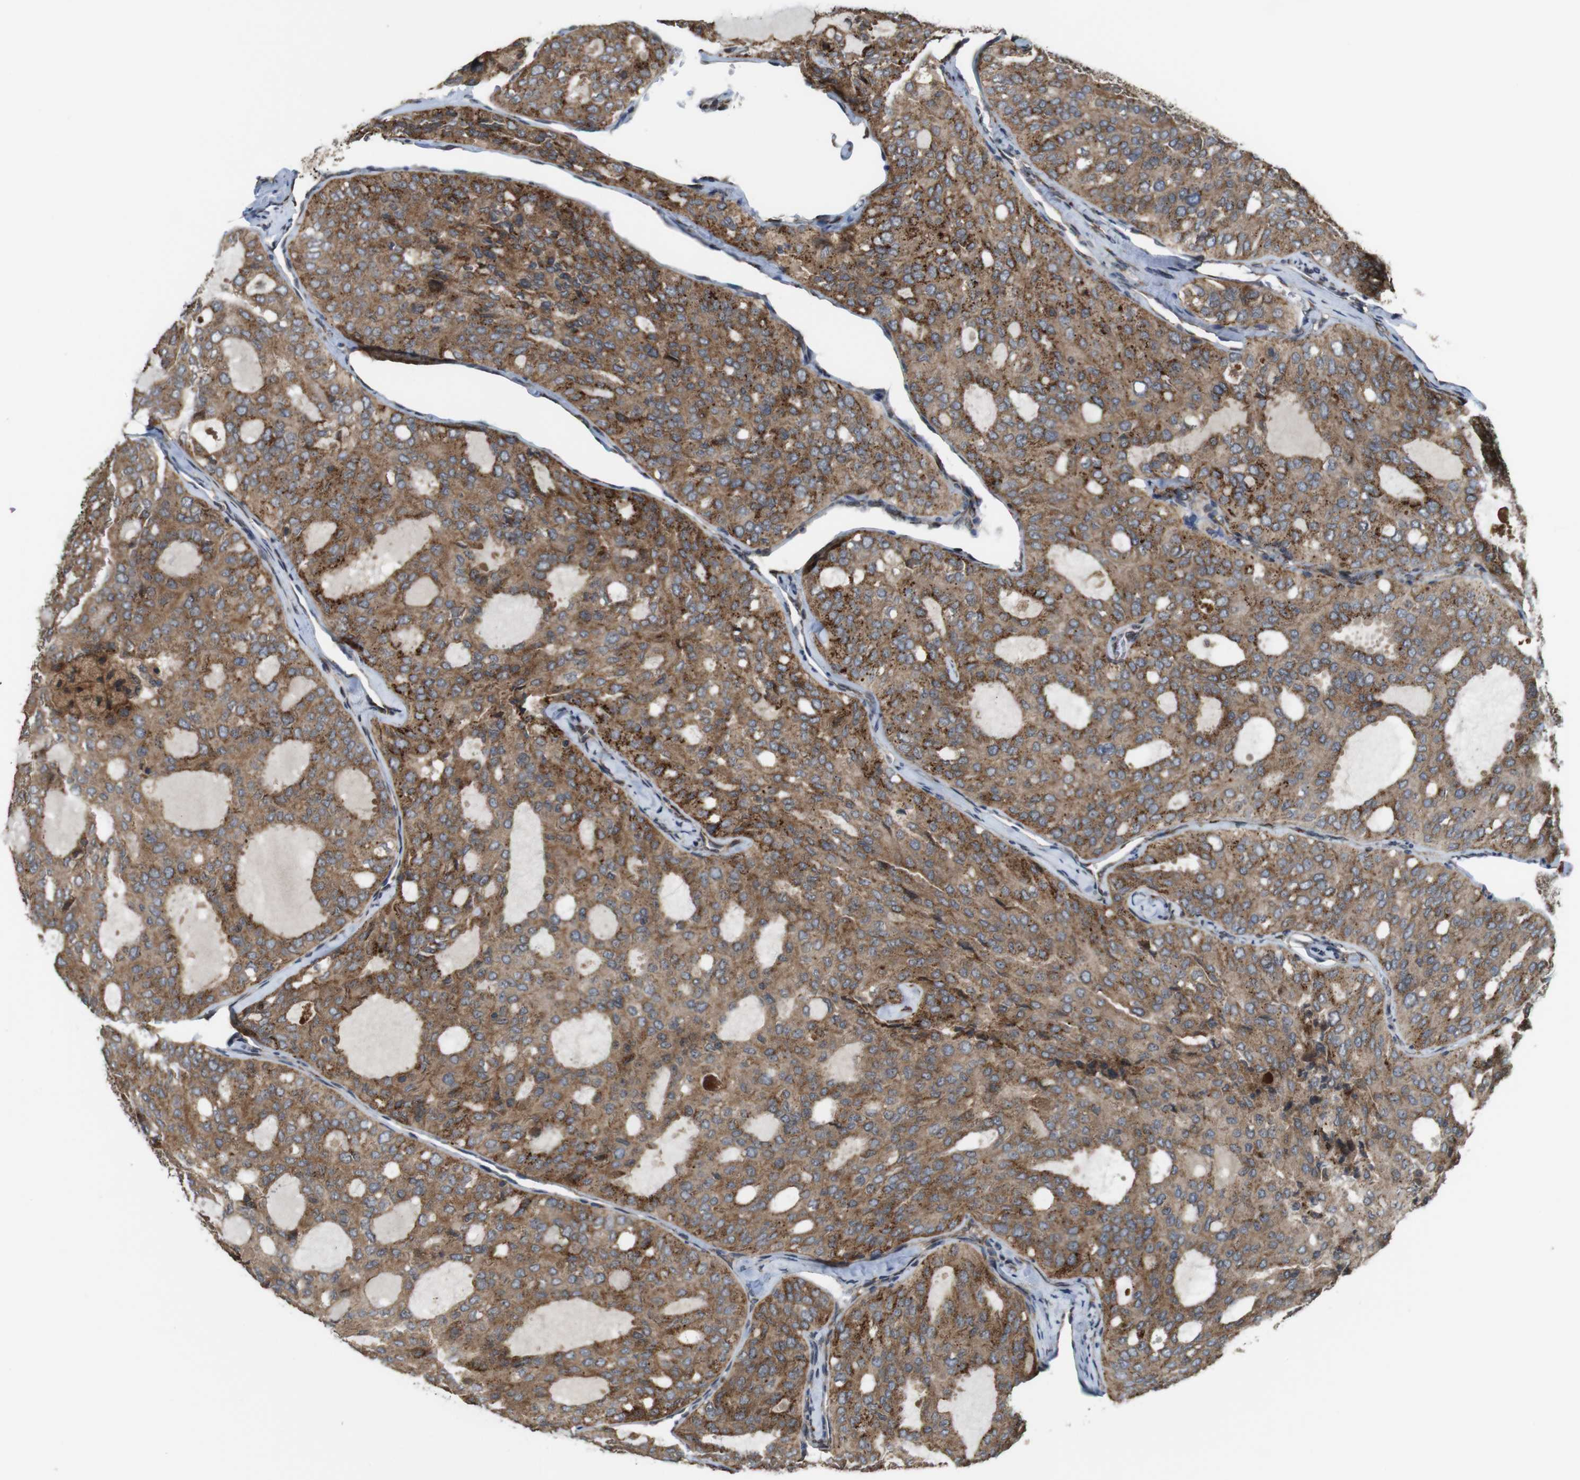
{"staining": {"intensity": "moderate", "quantity": ">75%", "location": "cytoplasmic/membranous"}, "tissue": "thyroid cancer", "cell_type": "Tumor cells", "image_type": "cancer", "snomed": [{"axis": "morphology", "description": "Follicular adenoma carcinoma, NOS"}, {"axis": "topography", "description": "Thyroid gland"}], "caption": "Approximately >75% of tumor cells in human thyroid cancer (follicular adenoma carcinoma) reveal moderate cytoplasmic/membranous protein expression as visualized by brown immunohistochemical staining.", "gene": "EFCAB14", "patient": {"sex": "male", "age": 75}}